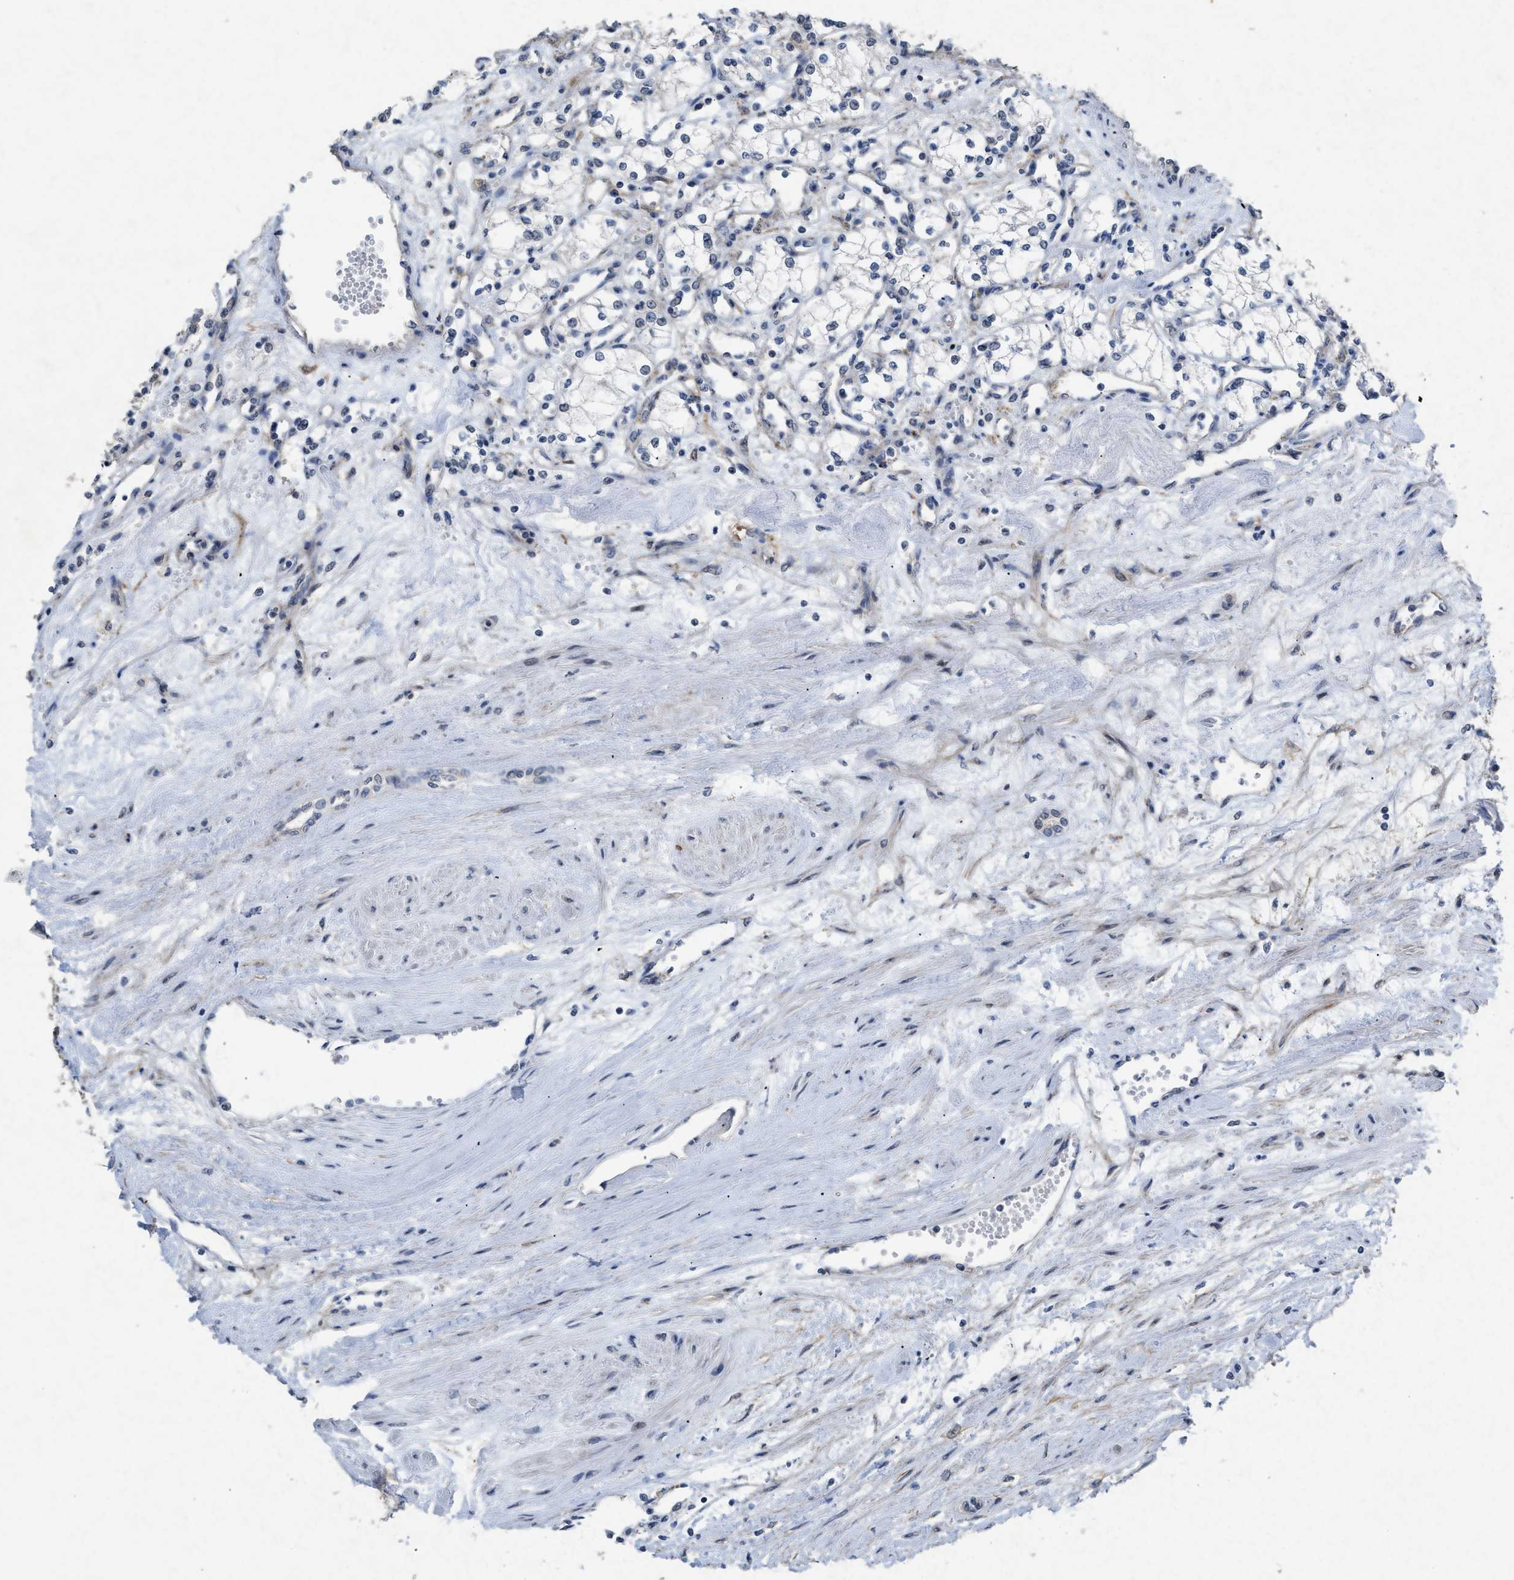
{"staining": {"intensity": "negative", "quantity": "none", "location": "none"}, "tissue": "renal cancer", "cell_type": "Tumor cells", "image_type": "cancer", "snomed": [{"axis": "morphology", "description": "Adenocarcinoma, NOS"}, {"axis": "topography", "description": "Kidney"}], "caption": "Immunohistochemistry (IHC) photomicrograph of renal cancer stained for a protein (brown), which reveals no expression in tumor cells. Brightfield microscopy of IHC stained with DAB (brown) and hematoxylin (blue), captured at high magnification.", "gene": "PDGFRA", "patient": {"sex": "male", "age": 59}}